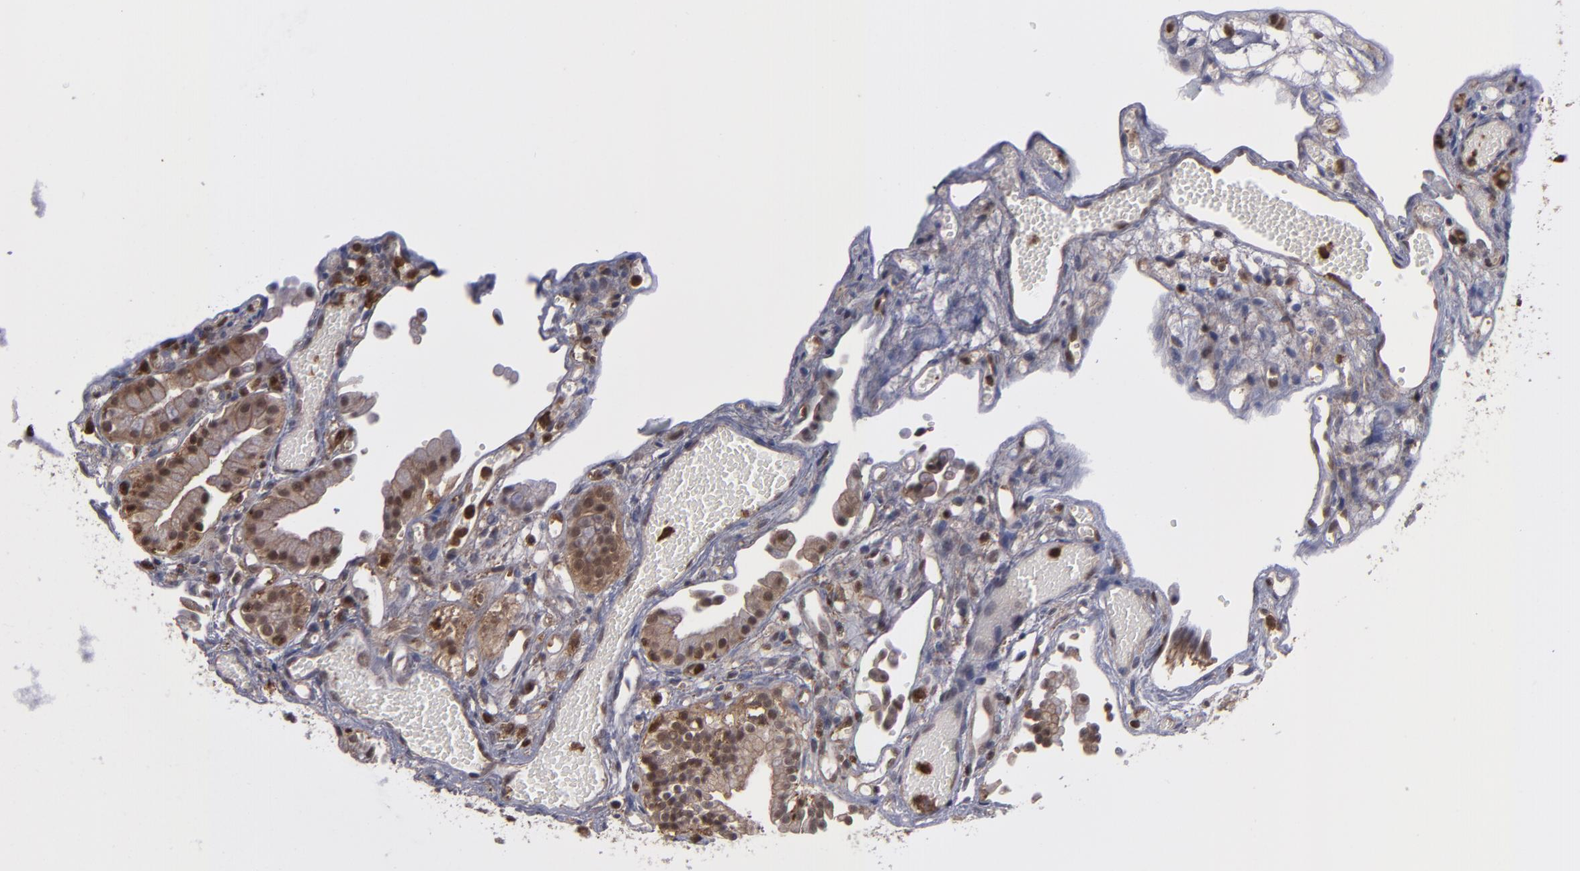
{"staining": {"intensity": "moderate", "quantity": ">75%", "location": "cytoplasmic/membranous,nuclear"}, "tissue": "gallbladder", "cell_type": "Glandular cells", "image_type": "normal", "snomed": [{"axis": "morphology", "description": "Normal tissue, NOS"}, {"axis": "topography", "description": "Gallbladder"}], "caption": "A brown stain shows moderate cytoplasmic/membranous,nuclear staining of a protein in glandular cells of normal human gallbladder.", "gene": "GRB2", "patient": {"sex": "male", "age": 65}}